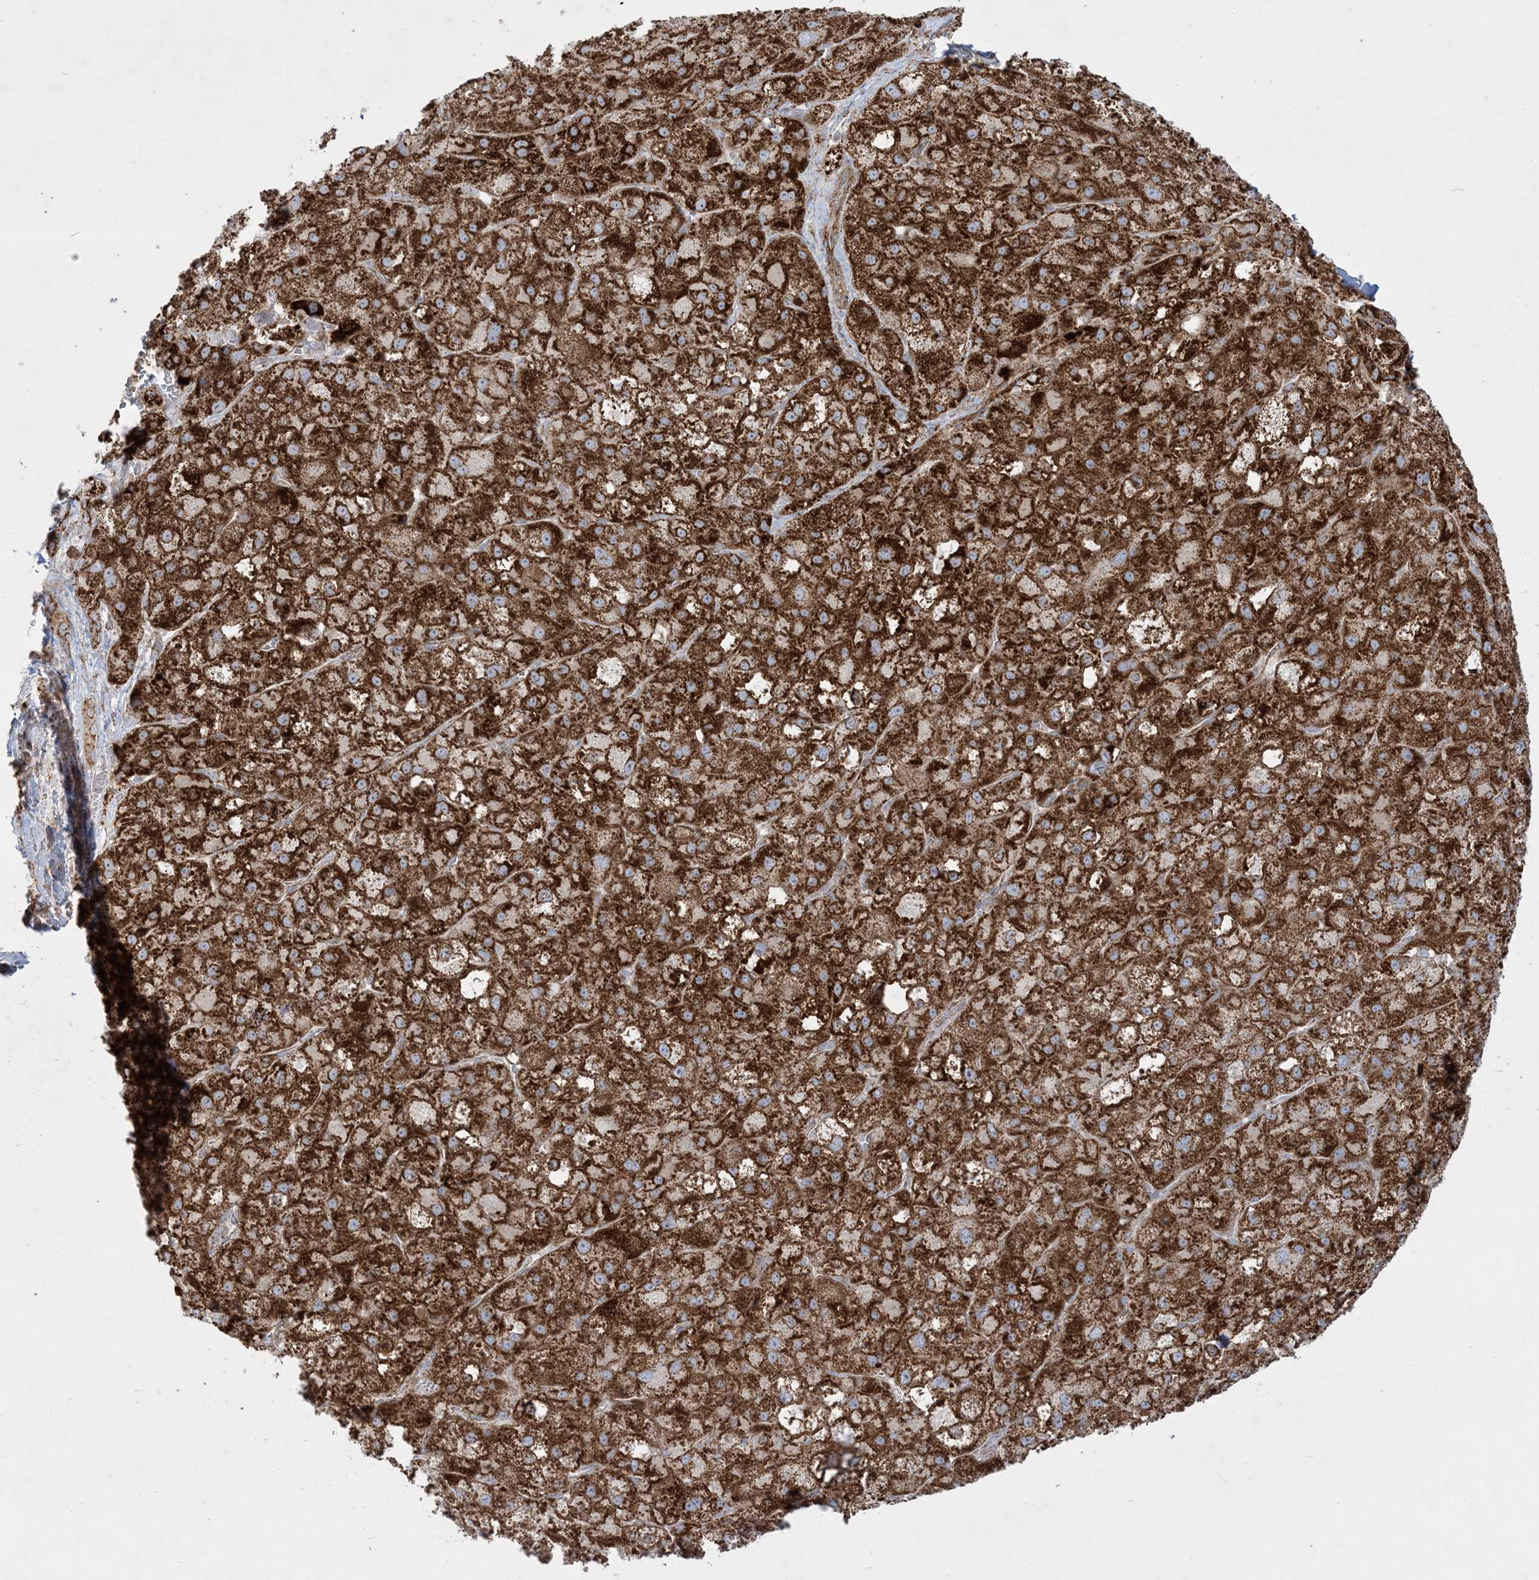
{"staining": {"intensity": "strong", "quantity": ">75%", "location": "cytoplasmic/membranous"}, "tissue": "liver cancer", "cell_type": "Tumor cells", "image_type": "cancer", "snomed": [{"axis": "morphology", "description": "Carcinoma, Hepatocellular, NOS"}, {"axis": "topography", "description": "Liver"}], "caption": "This image shows hepatocellular carcinoma (liver) stained with immunohistochemistry (IHC) to label a protein in brown. The cytoplasmic/membranous of tumor cells show strong positivity for the protein. Nuclei are counter-stained blue.", "gene": "NDUFAF3", "patient": {"sex": "male", "age": 57}}